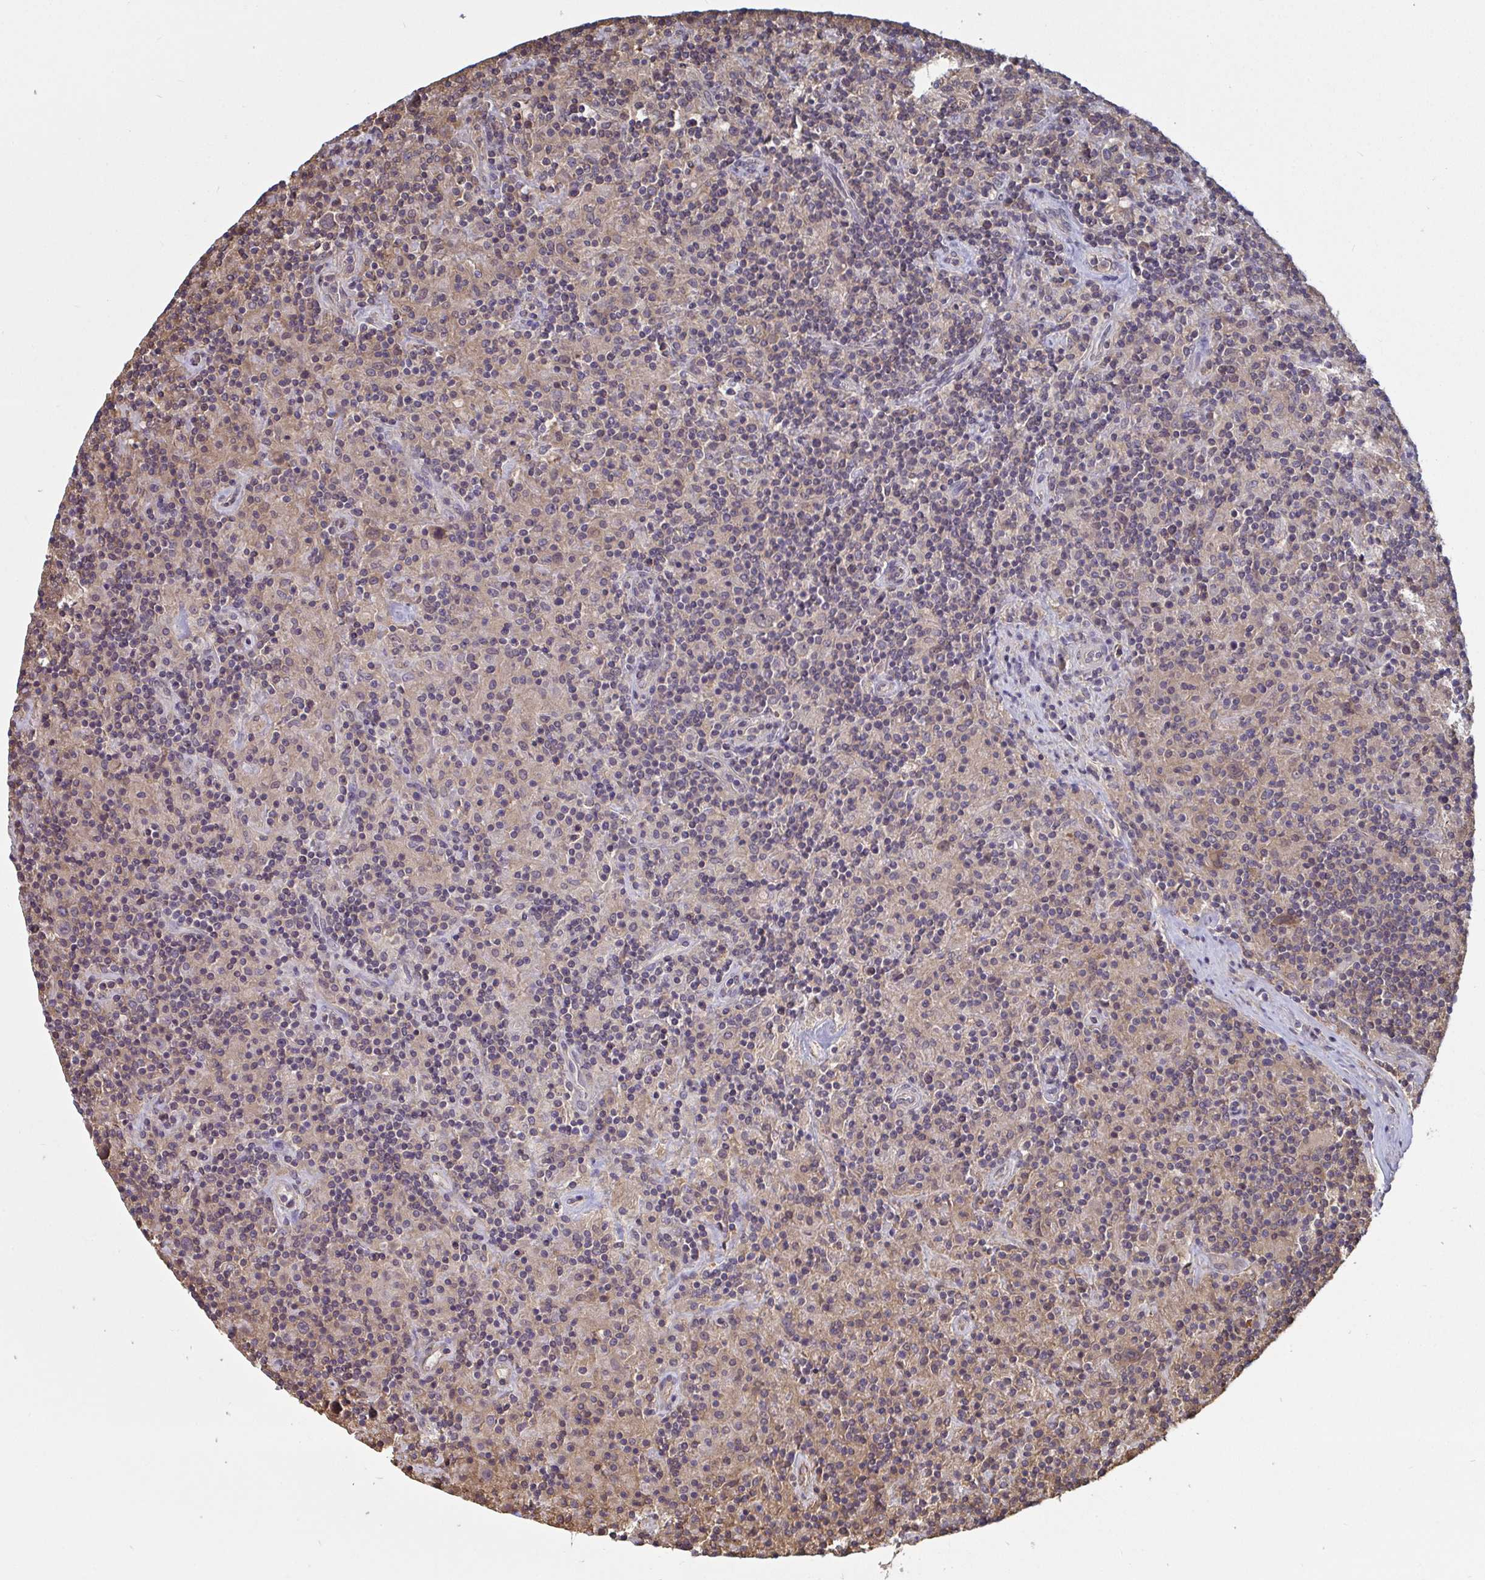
{"staining": {"intensity": "weak", "quantity": "<25%", "location": "nuclear"}, "tissue": "lymphoma", "cell_type": "Tumor cells", "image_type": "cancer", "snomed": [{"axis": "morphology", "description": "Hodgkin's disease, NOS"}, {"axis": "topography", "description": "Lymph node"}], "caption": "Hodgkin's disease stained for a protein using IHC demonstrates no expression tumor cells.", "gene": "TTC9C", "patient": {"sex": "male", "age": 70}}